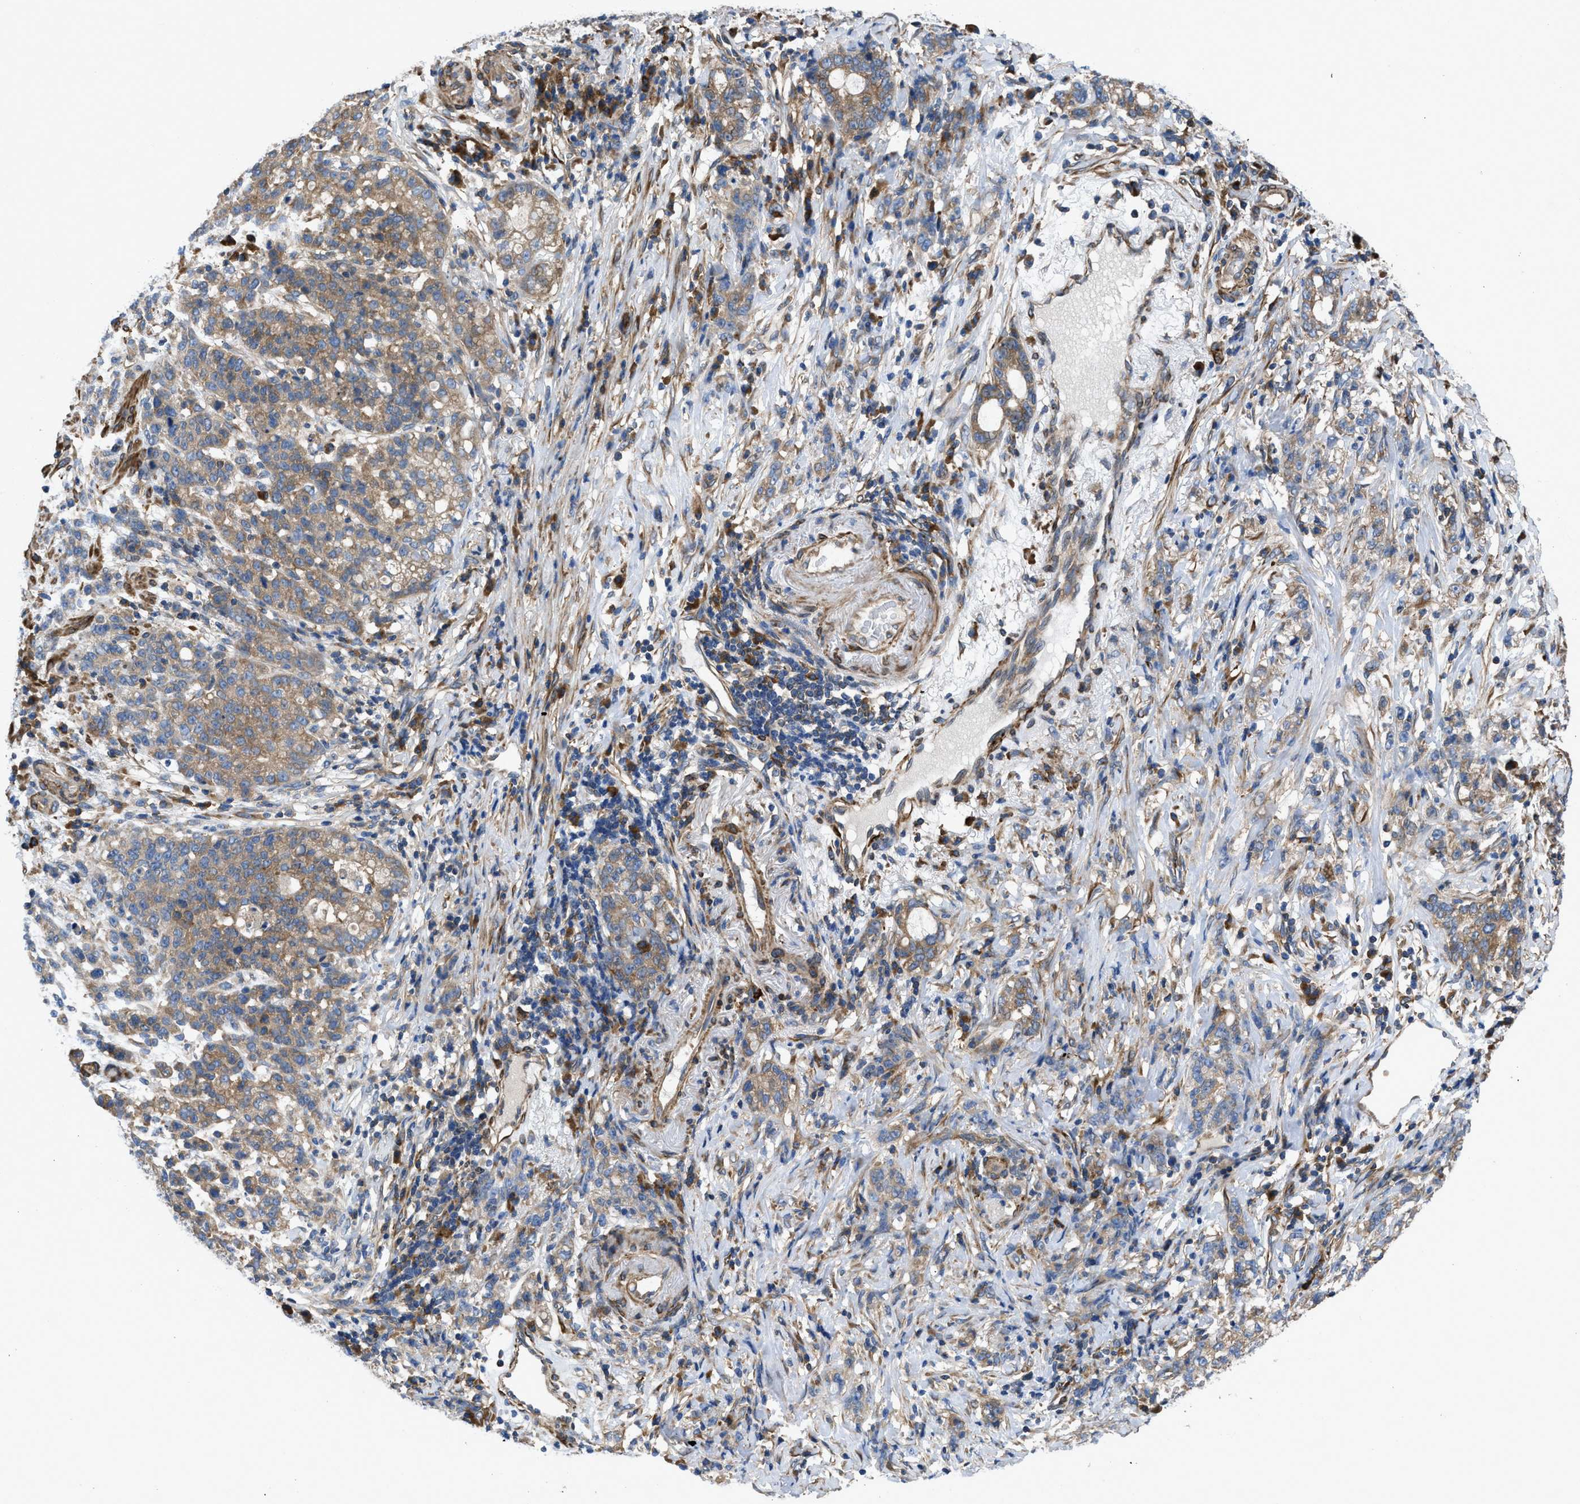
{"staining": {"intensity": "moderate", "quantity": ">75%", "location": "cytoplasmic/membranous"}, "tissue": "stomach cancer", "cell_type": "Tumor cells", "image_type": "cancer", "snomed": [{"axis": "morphology", "description": "Adenocarcinoma, NOS"}, {"axis": "topography", "description": "Stomach, lower"}], "caption": "A brown stain labels moderate cytoplasmic/membranous positivity of a protein in human stomach adenocarcinoma tumor cells.", "gene": "CHKB", "patient": {"sex": "male", "age": 88}}